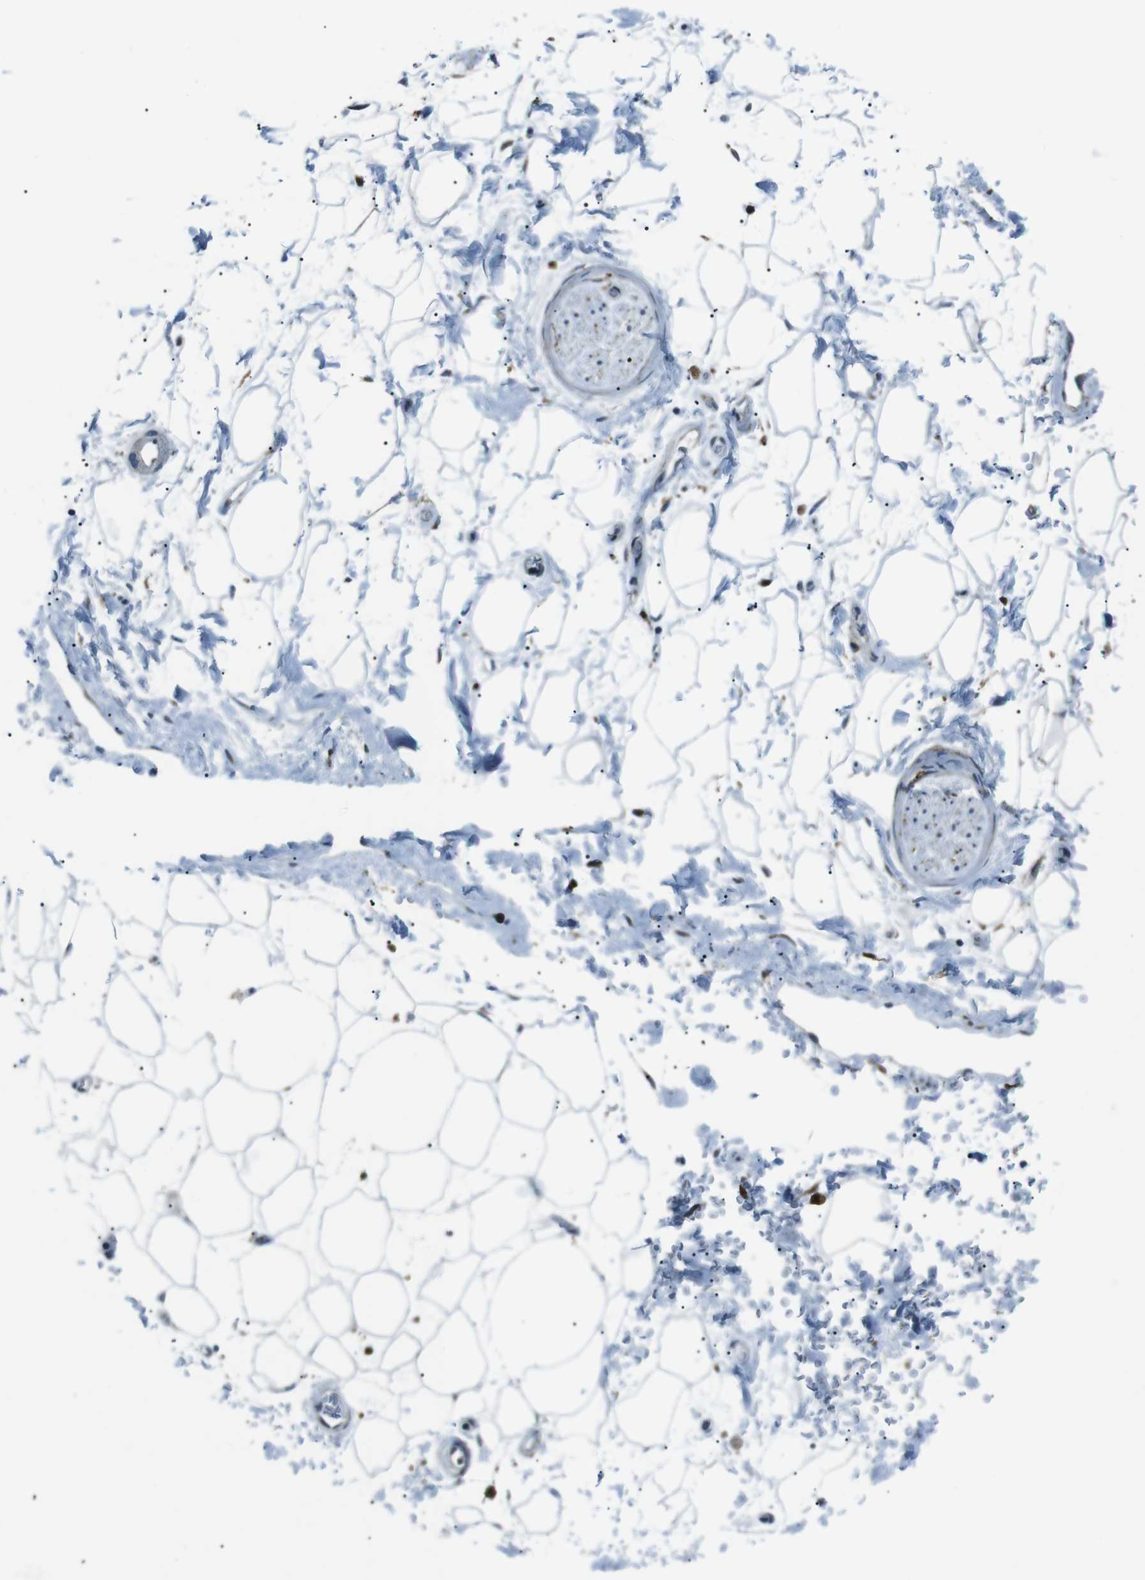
{"staining": {"intensity": "negative", "quantity": "none", "location": "none"}, "tissue": "adipose tissue", "cell_type": "Adipocytes", "image_type": "normal", "snomed": [{"axis": "morphology", "description": "Normal tissue, NOS"}, {"axis": "topography", "description": "Soft tissue"}], "caption": "Immunohistochemistry (IHC) micrograph of unremarkable adipose tissue: human adipose tissue stained with DAB displays no significant protein staining in adipocytes.", "gene": "BLNK", "patient": {"sex": "male", "age": 72}}